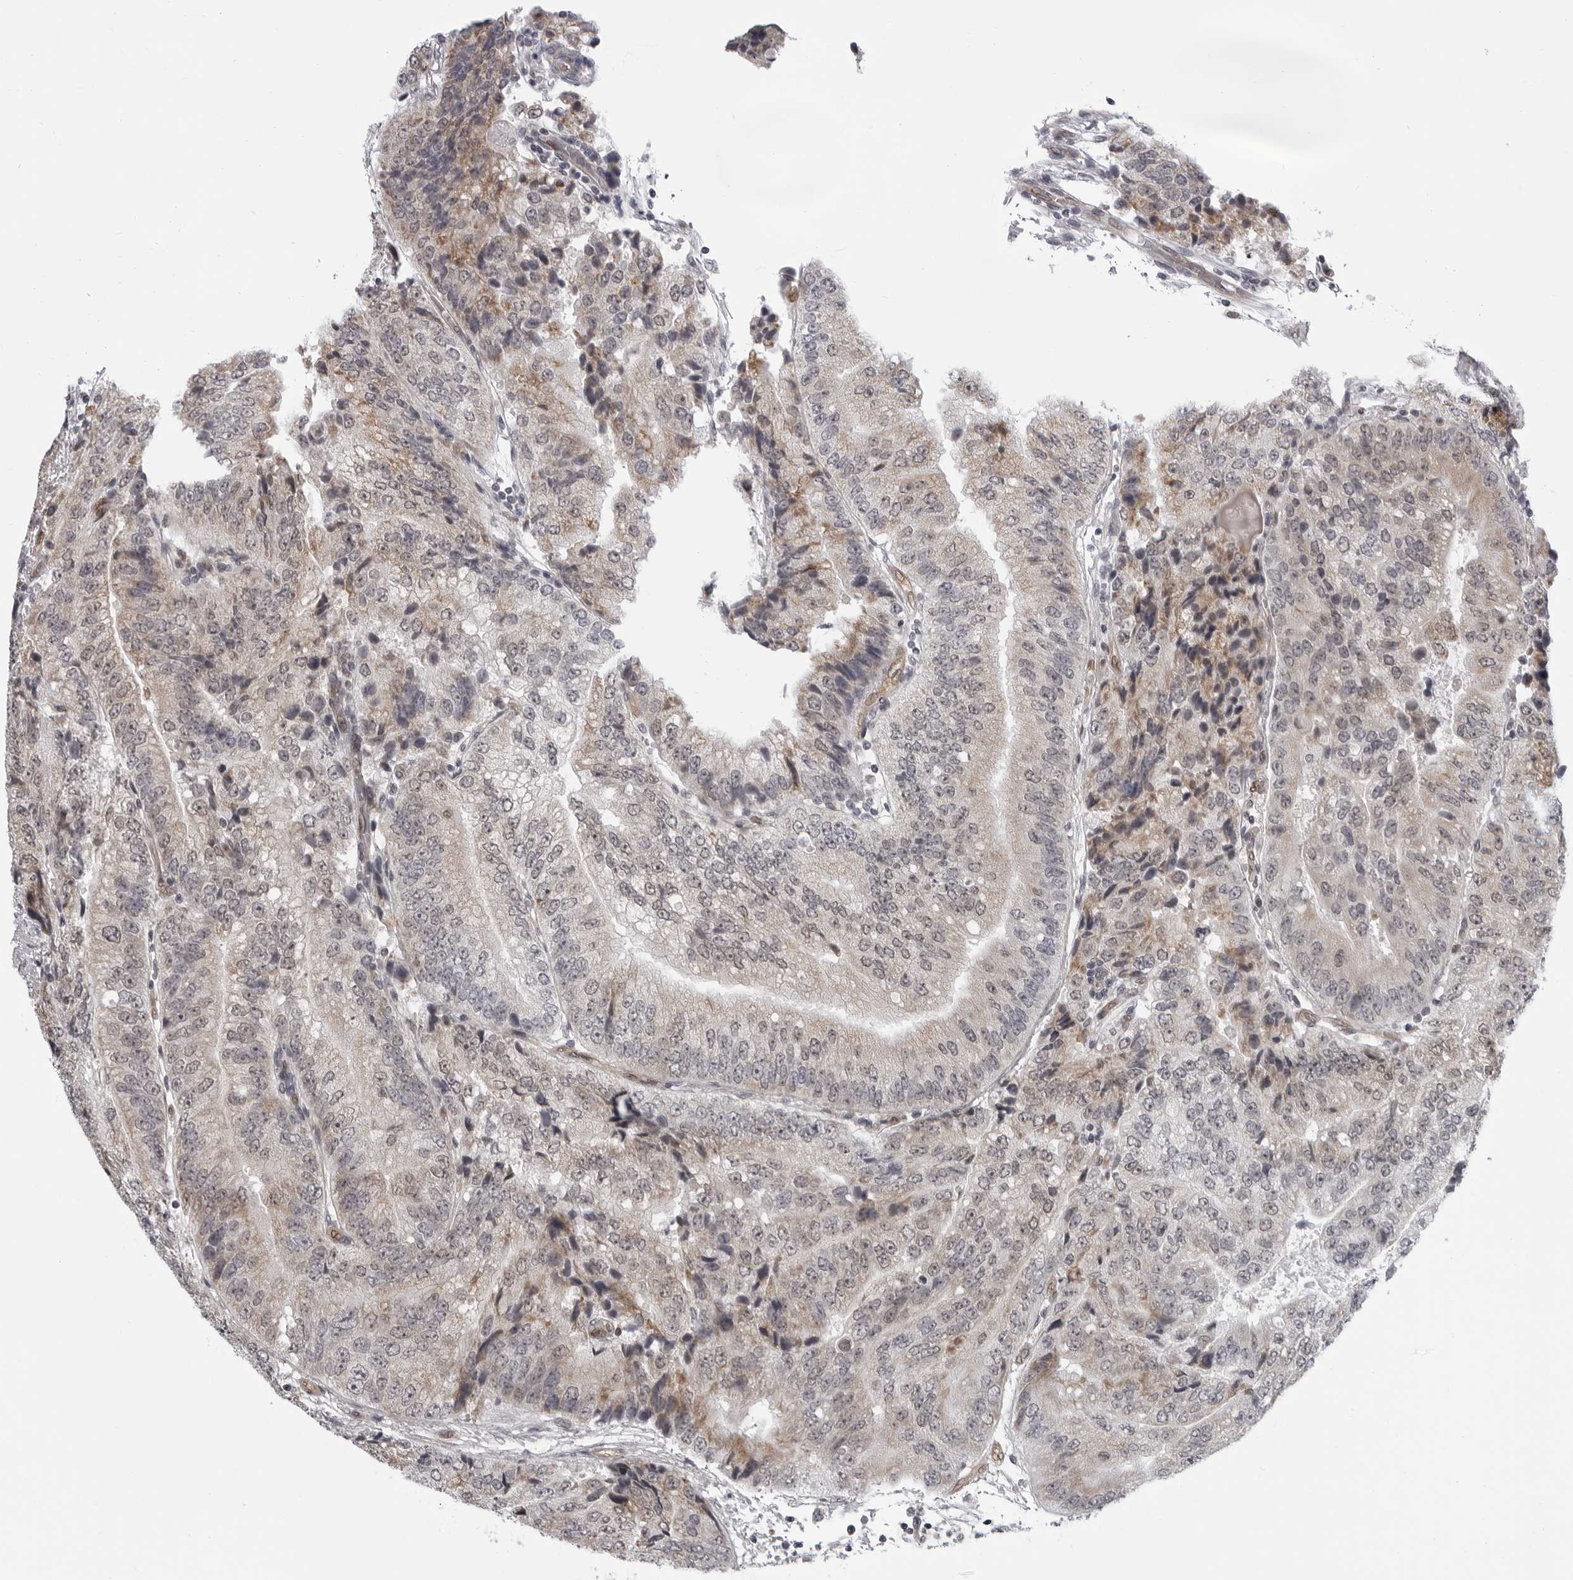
{"staining": {"intensity": "weak", "quantity": ">75%", "location": "cytoplasmic/membranous,nuclear"}, "tissue": "prostate cancer", "cell_type": "Tumor cells", "image_type": "cancer", "snomed": [{"axis": "morphology", "description": "Adenocarcinoma, High grade"}, {"axis": "topography", "description": "Prostate"}], "caption": "About >75% of tumor cells in prostate high-grade adenocarcinoma exhibit weak cytoplasmic/membranous and nuclear protein staining as visualized by brown immunohistochemical staining.", "gene": "MAPK12", "patient": {"sex": "male", "age": 70}}